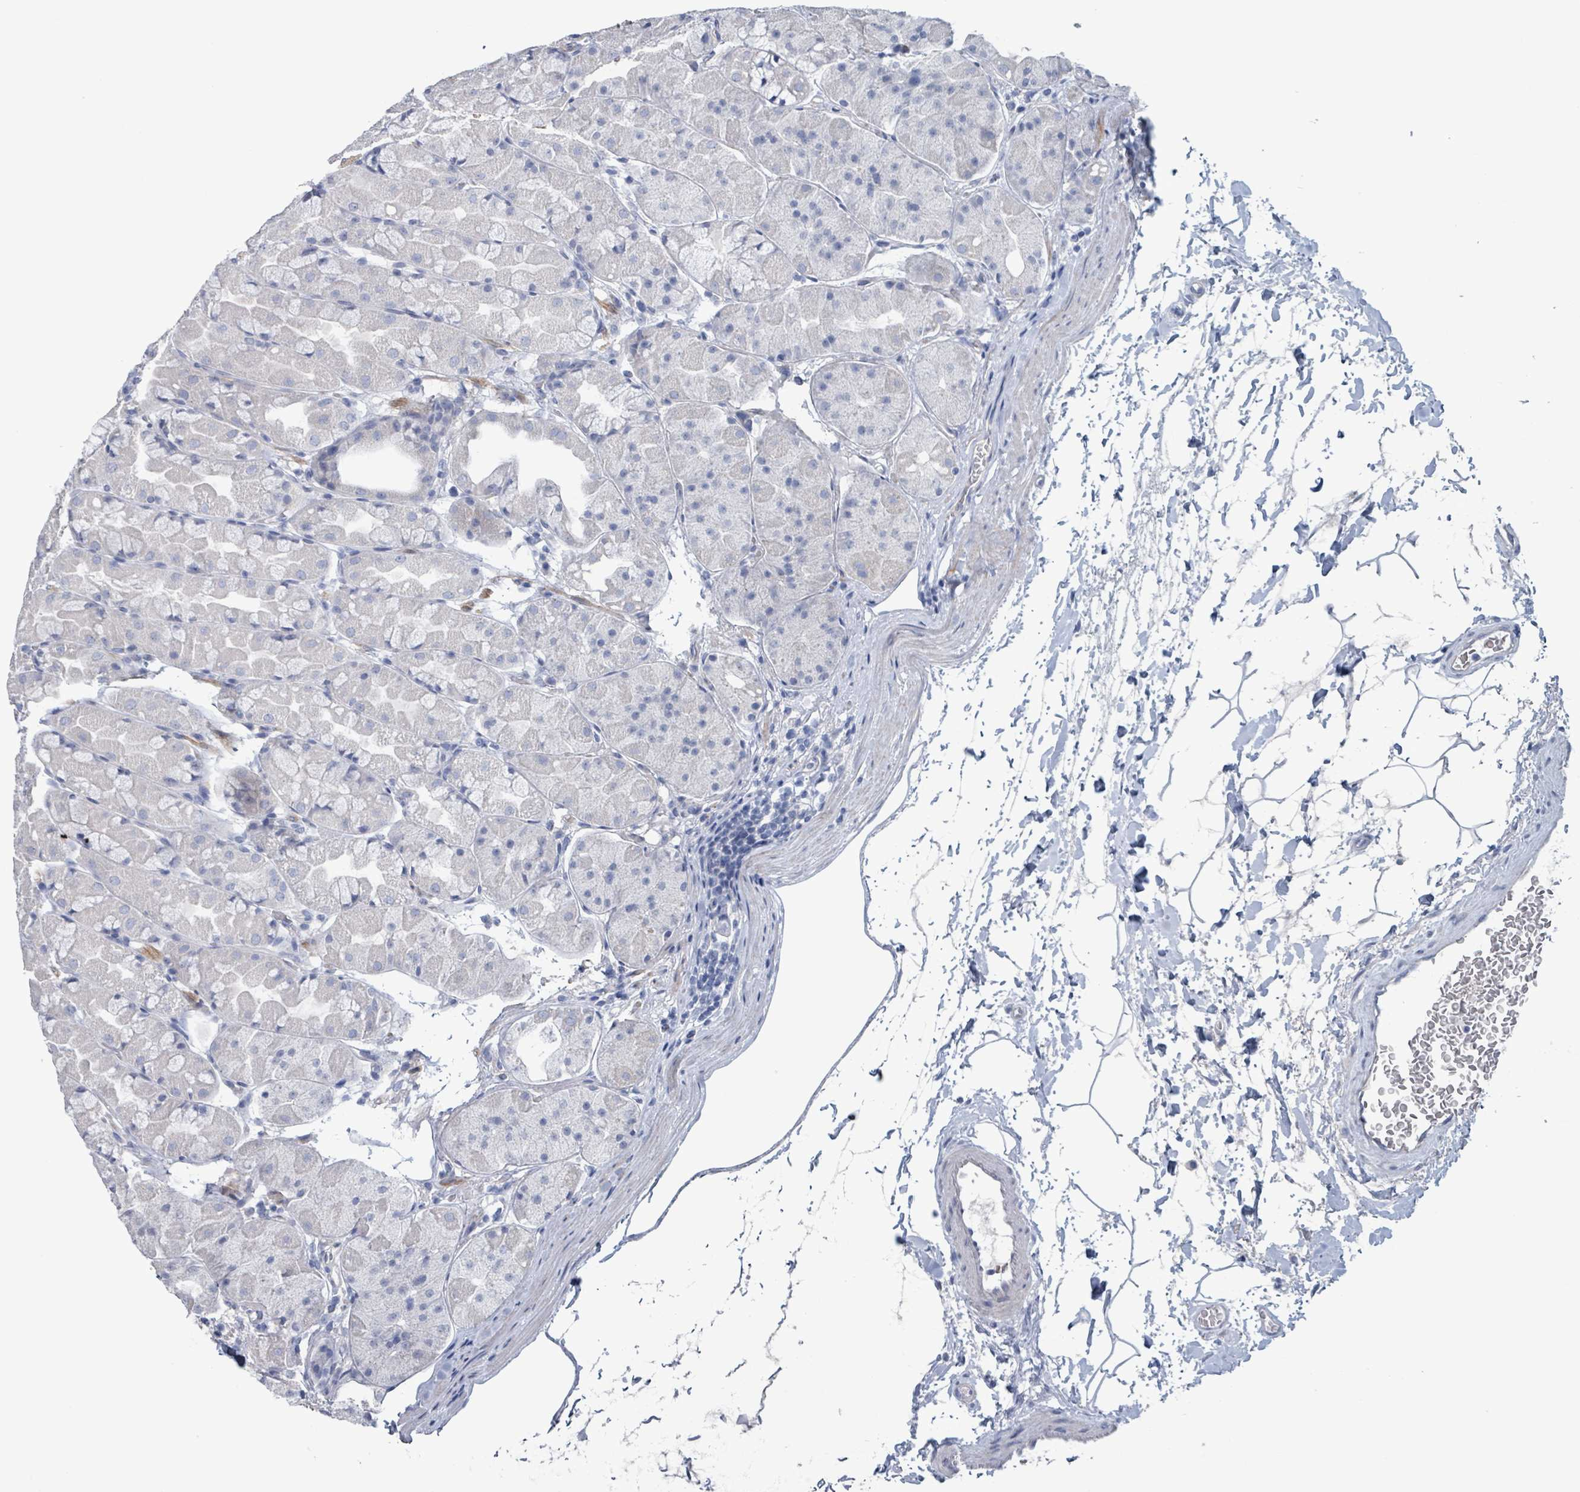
{"staining": {"intensity": "negative", "quantity": "none", "location": "none"}, "tissue": "stomach", "cell_type": "Glandular cells", "image_type": "normal", "snomed": [{"axis": "morphology", "description": "Normal tissue, NOS"}, {"axis": "topography", "description": "Stomach"}], "caption": "High magnification brightfield microscopy of benign stomach stained with DAB (3,3'-diaminobenzidine) (brown) and counterstained with hematoxylin (blue): glandular cells show no significant staining. (DAB immunohistochemistry (IHC), high magnification).", "gene": "PKLR", "patient": {"sex": "male", "age": 57}}